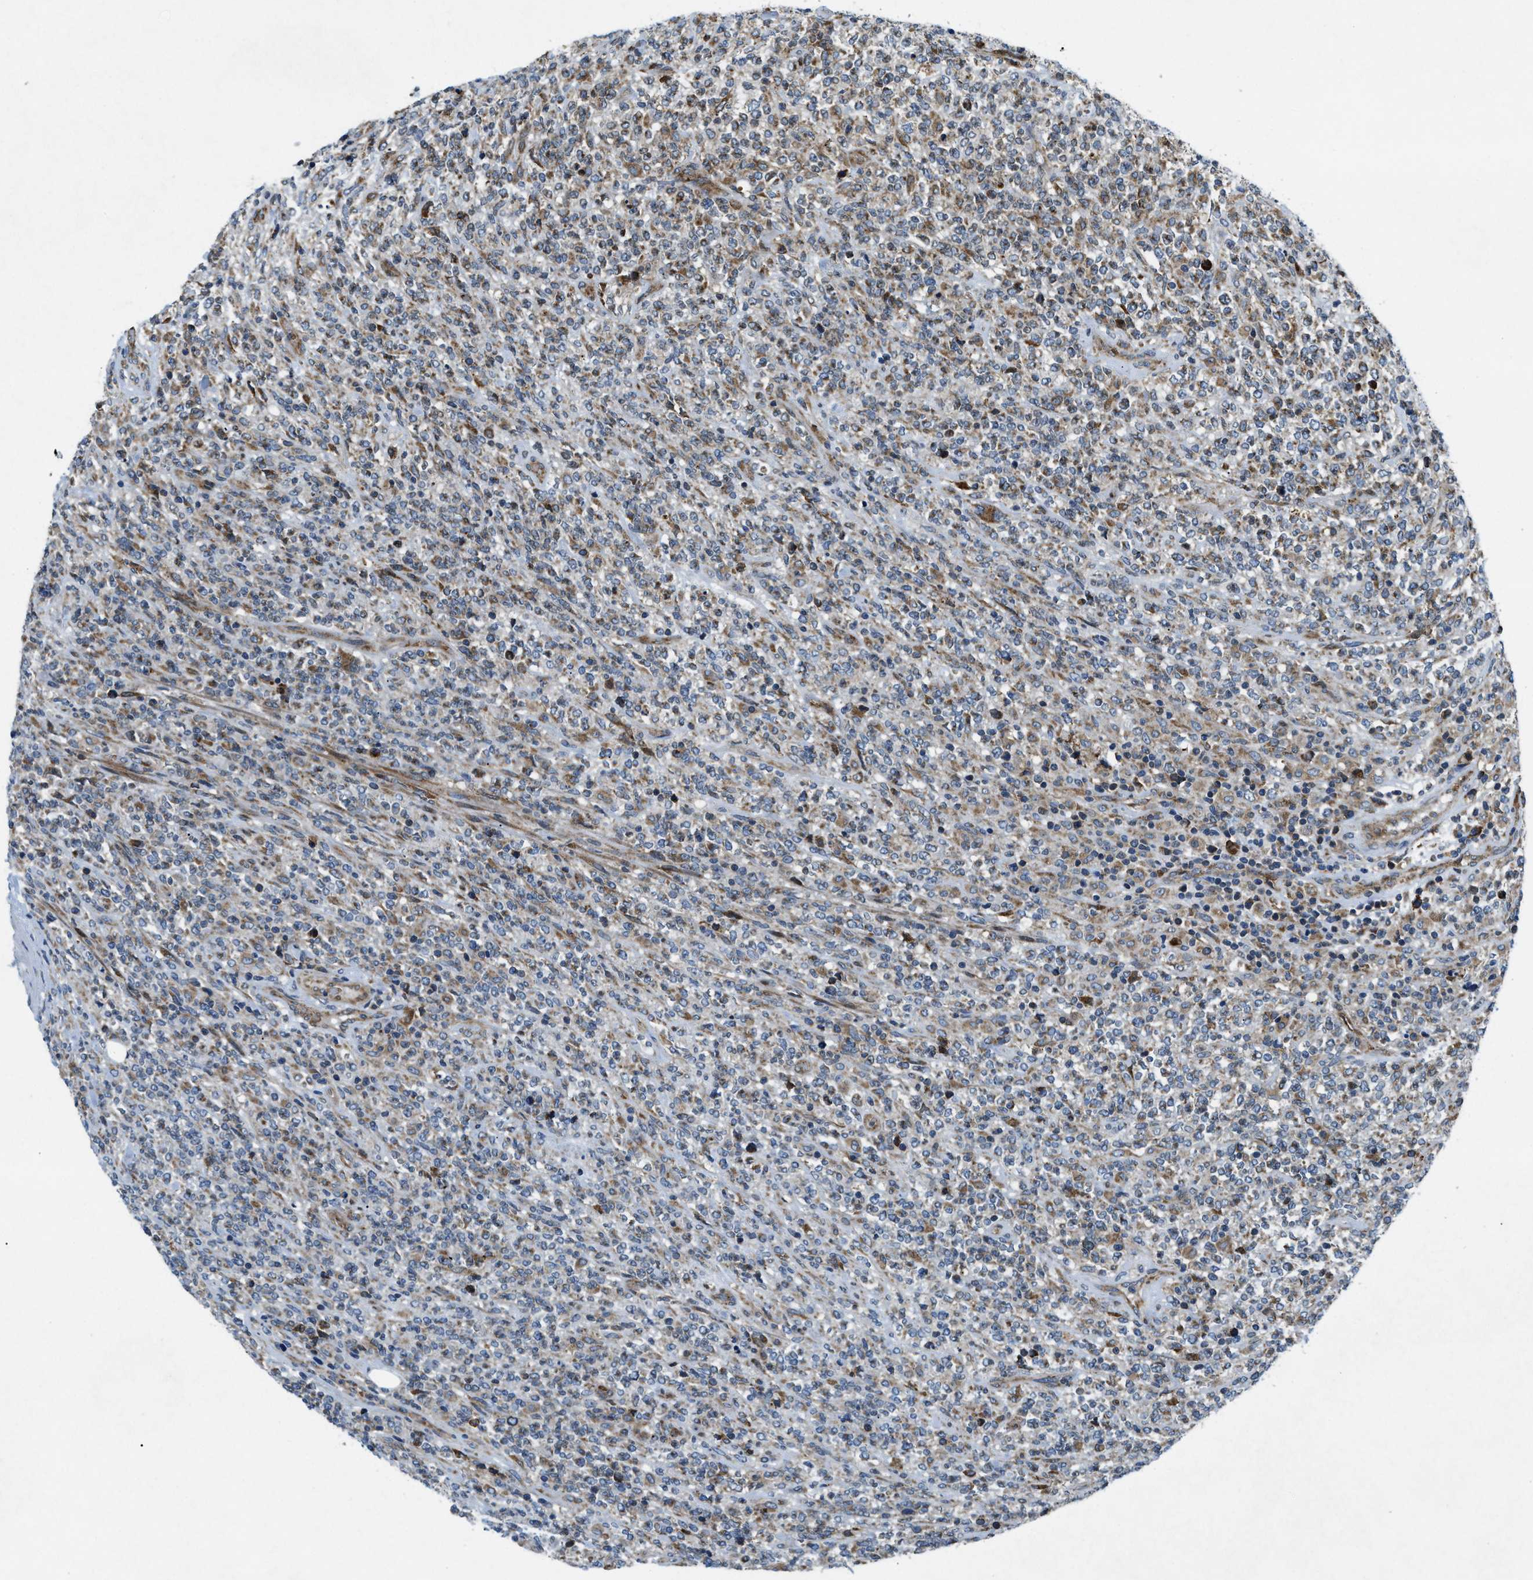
{"staining": {"intensity": "weak", "quantity": "<25%", "location": "cytoplasmic/membranous"}, "tissue": "lymphoma", "cell_type": "Tumor cells", "image_type": "cancer", "snomed": [{"axis": "morphology", "description": "Malignant lymphoma, non-Hodgkin's type, High grade"}, {"axis": "topography", "description": "Soft tissue"}], "caption": "Immunohistochemistry of human lymphoma demonstrates no staining in tumor cells. (DAB (3,3'-diaminobenzidine) immunohistochemistry (IHC), high magnification).", "gene": "CSPG4", "patient": {"sex": "male", "age": 18}}